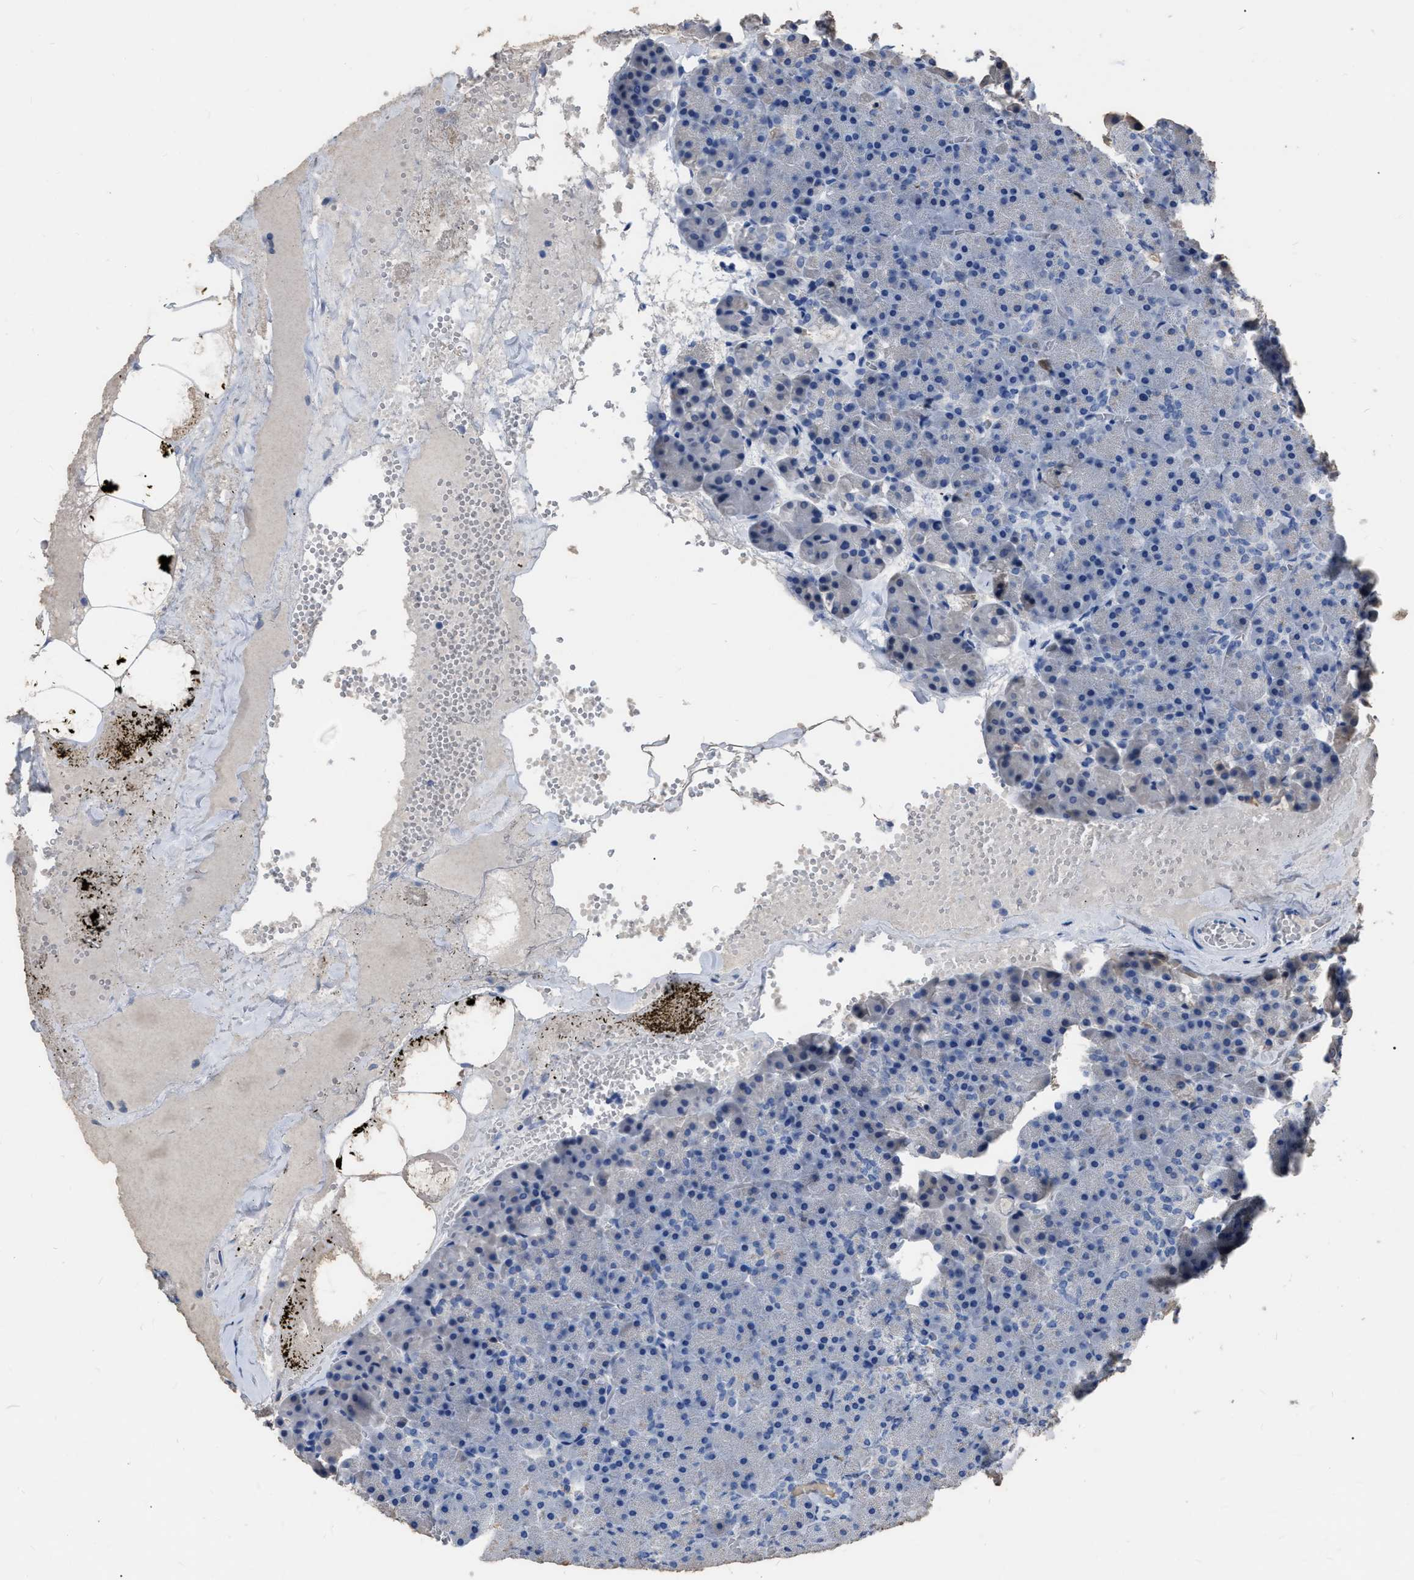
{"staining": {"intensity": "negative", "quantity": "none", "location": "none"}, "tissue": "pancreas", "cell_type": "Exocrine glandular cells", "image_type": "normal", "snomed": [{"axis": "morphology", "description": "Normal tissue, NOS"}, {"axis": "morphology", "description": "Carcinoid, malignant, NOS"}, {"axis": "topography", "description": "Pancreas"}], "caption": "This is an IHC histopathology image of benign pancreas. There is no expression in exocrine glandular cells.", "gene": "HABP2", "patient": {"sex": "female", "age": 35}}